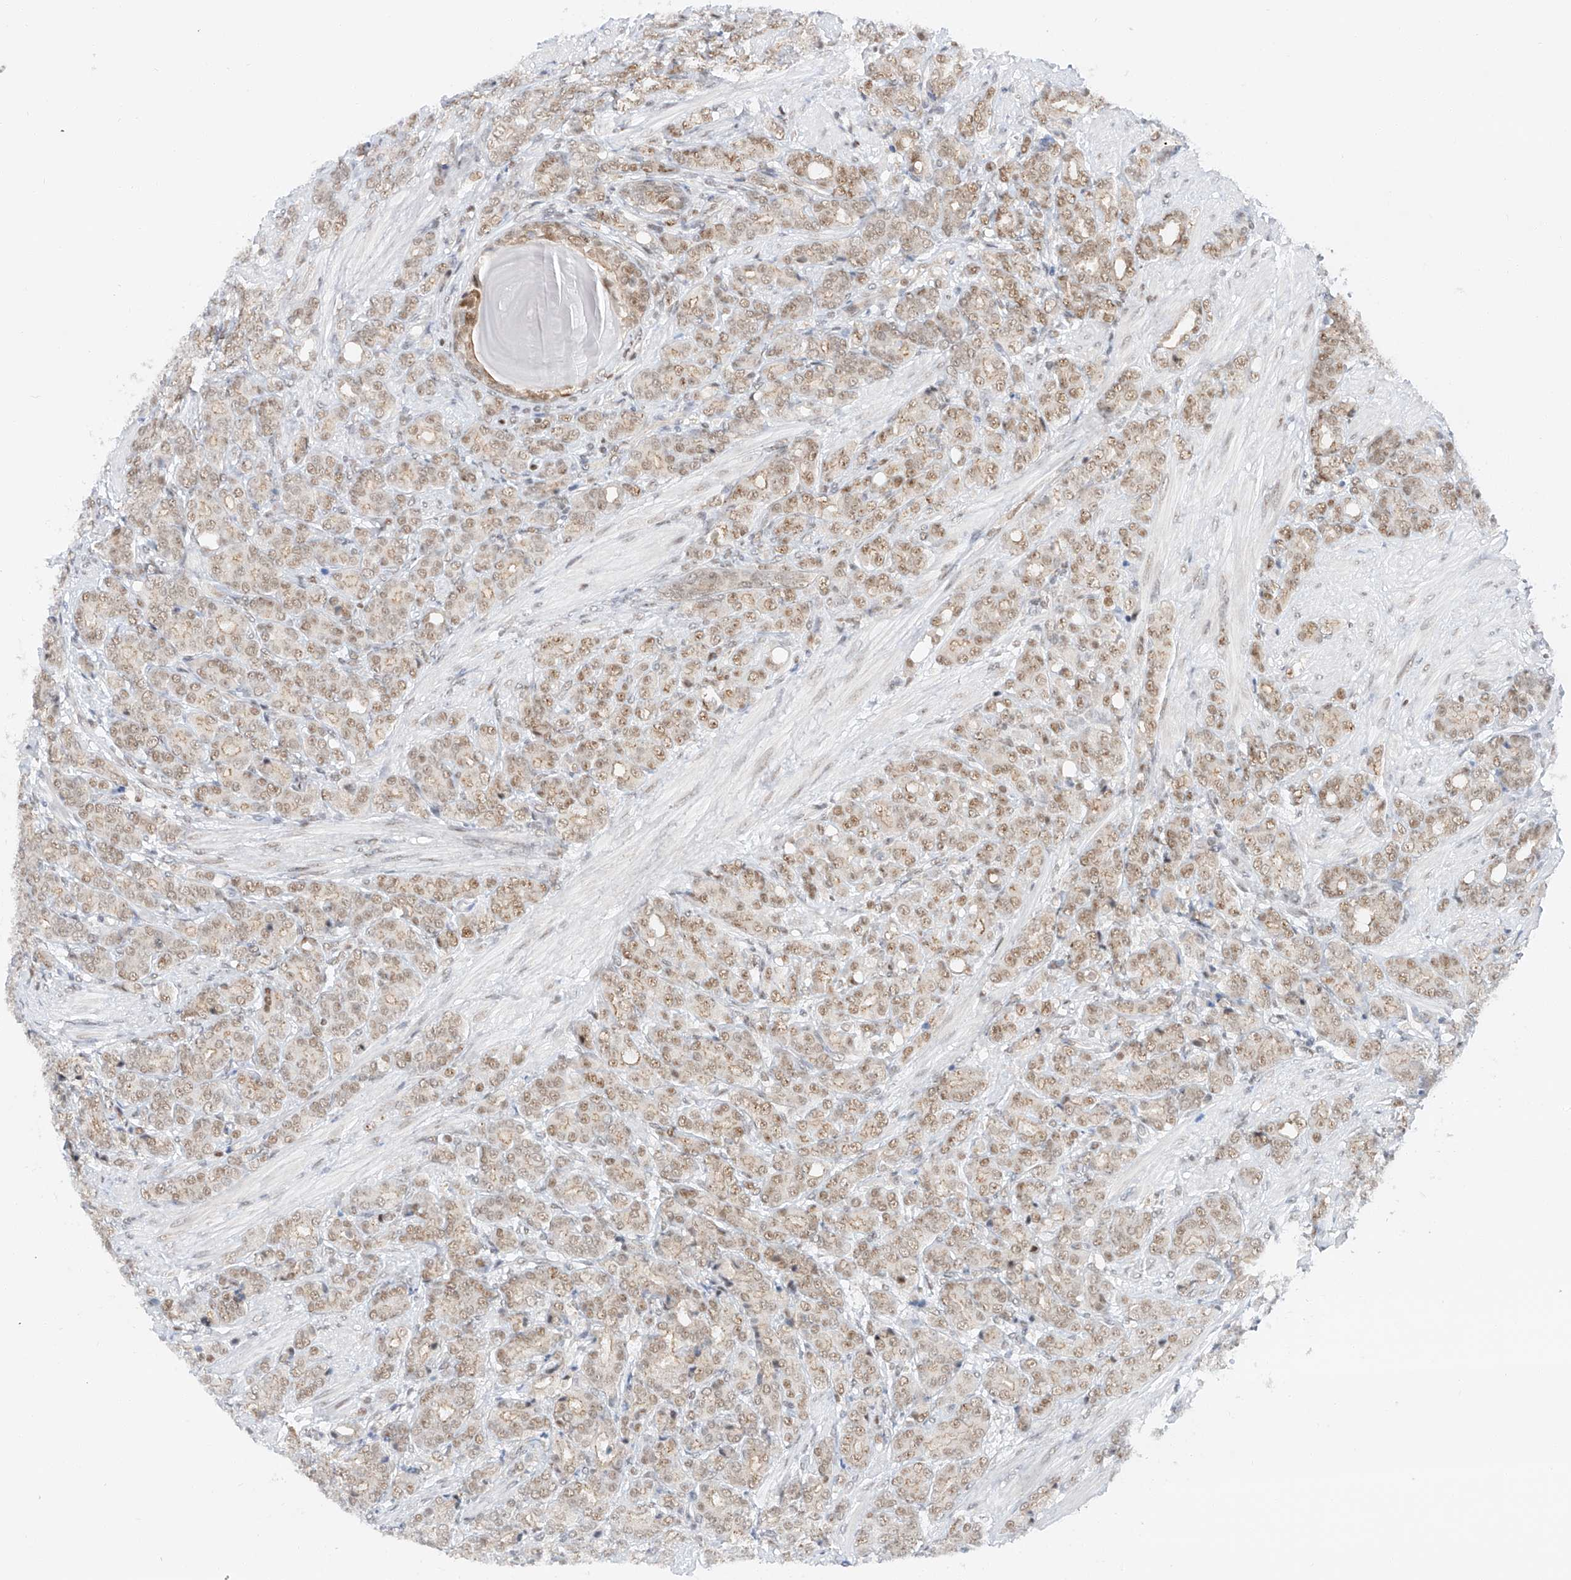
{"staining": {"intensity": "moderate", "quantity": ">75%", "location": "nuclear"}, "tissue": "prostate cancer", "cell_type": "Tumor cells", "image_type": "cancer", "snomed": [{"axis": "morphology", "description": "Adenocarcinoma, High grade"}, {"axis": "topography", "description": "Prostate"}], "caption": "Tumor cells reveal moderate nuclear staining in approximately >75% of cells in prostate cancer (adenocarcinoma (high-grade)).", "gene": "POGK", "patient": {"sex": "male", "age": 62}}